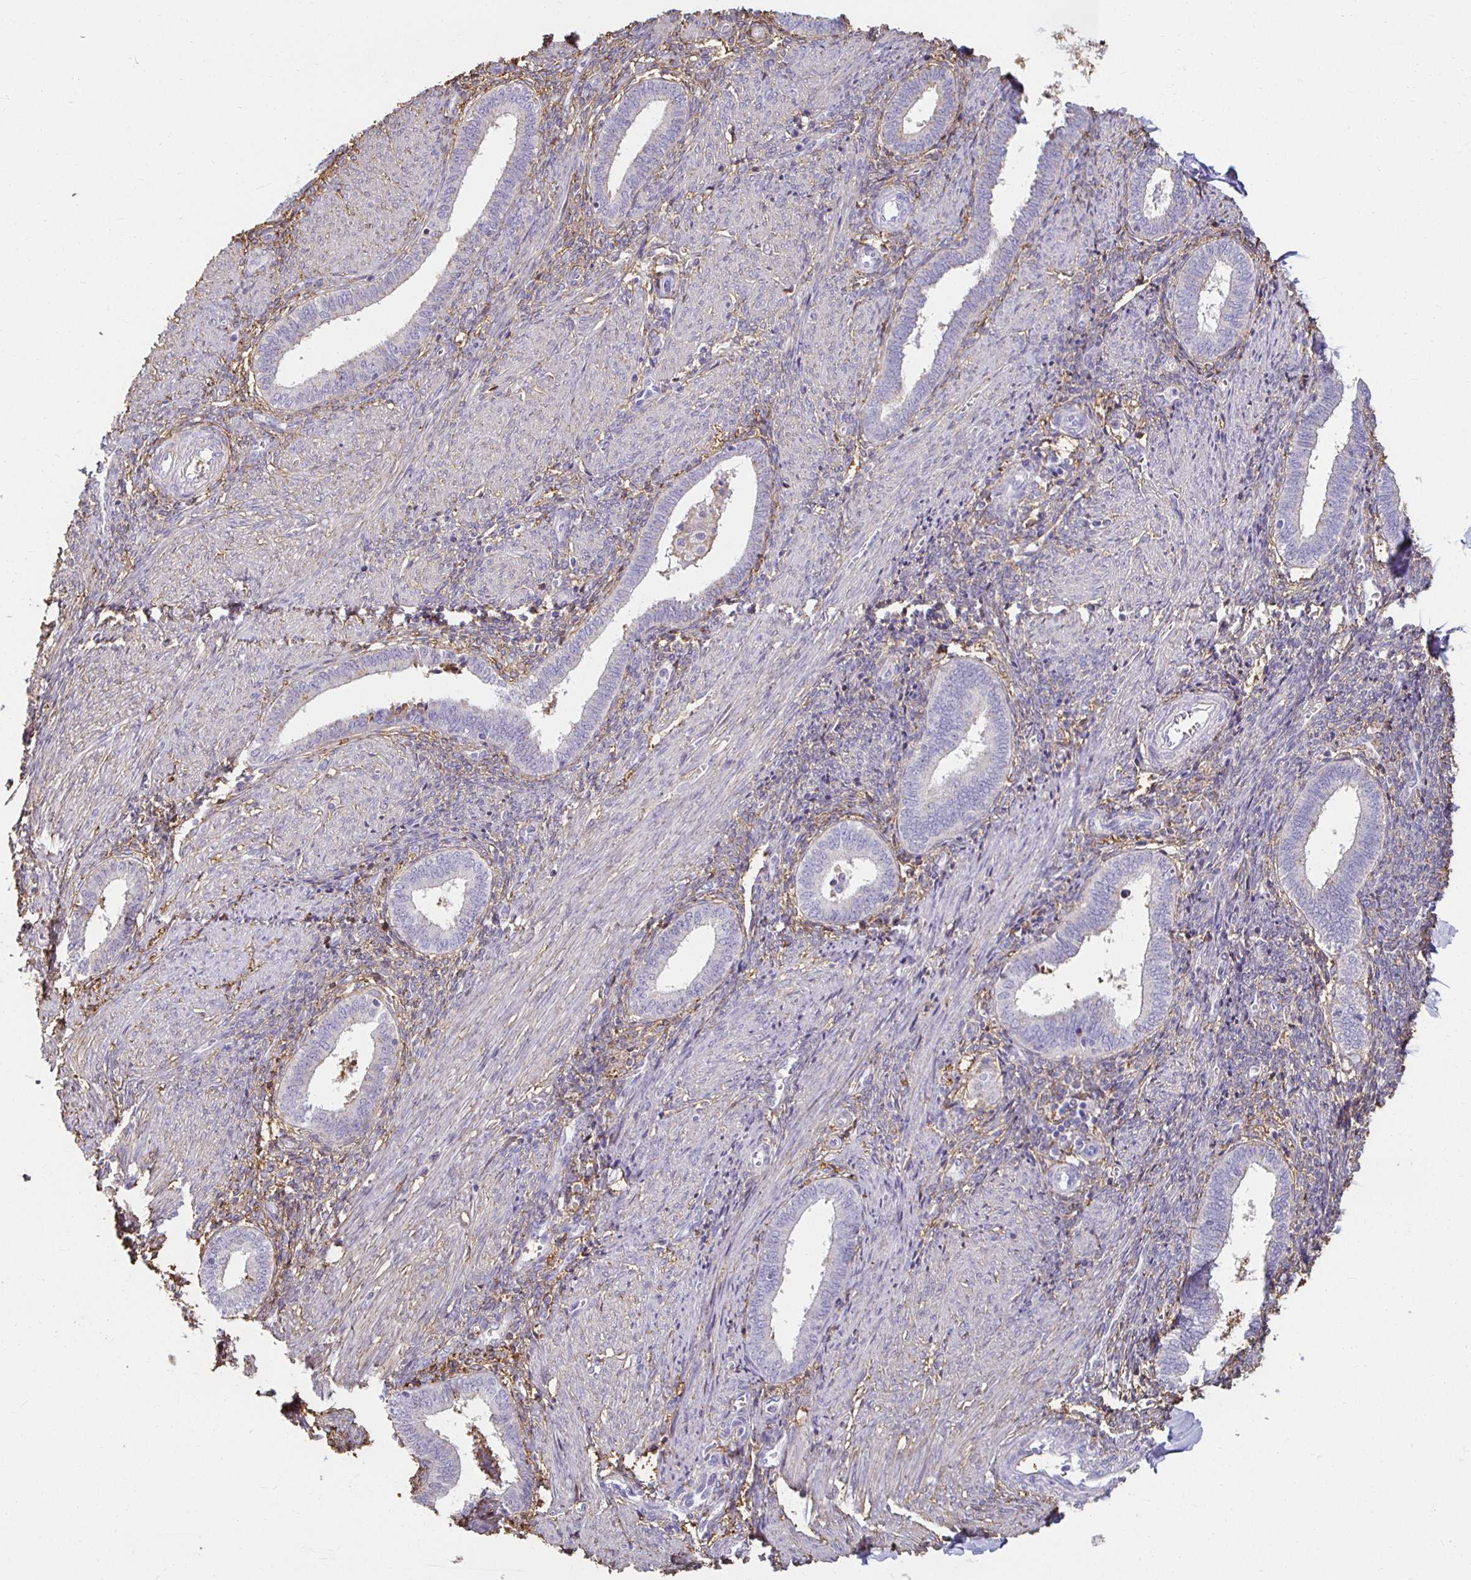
{"staining": {"intensity": "negative", "quantity": "none", "location": "none"}, "tissue": "endometrium", "cell_type": "Cells in endometrial stroma", "image_type": "normal", "snomed": [{"axis": "morphology", "description": "Normal tissue, NOS"}, {"axis": "topography", "description": "Endometrium"}], "caption": "Endometrium stained for a protein using IHC demonstrates no expression cells in endometrial stroma.", "gene": "TAS1R3", "patient": {"sex": "female", "age": 42}}